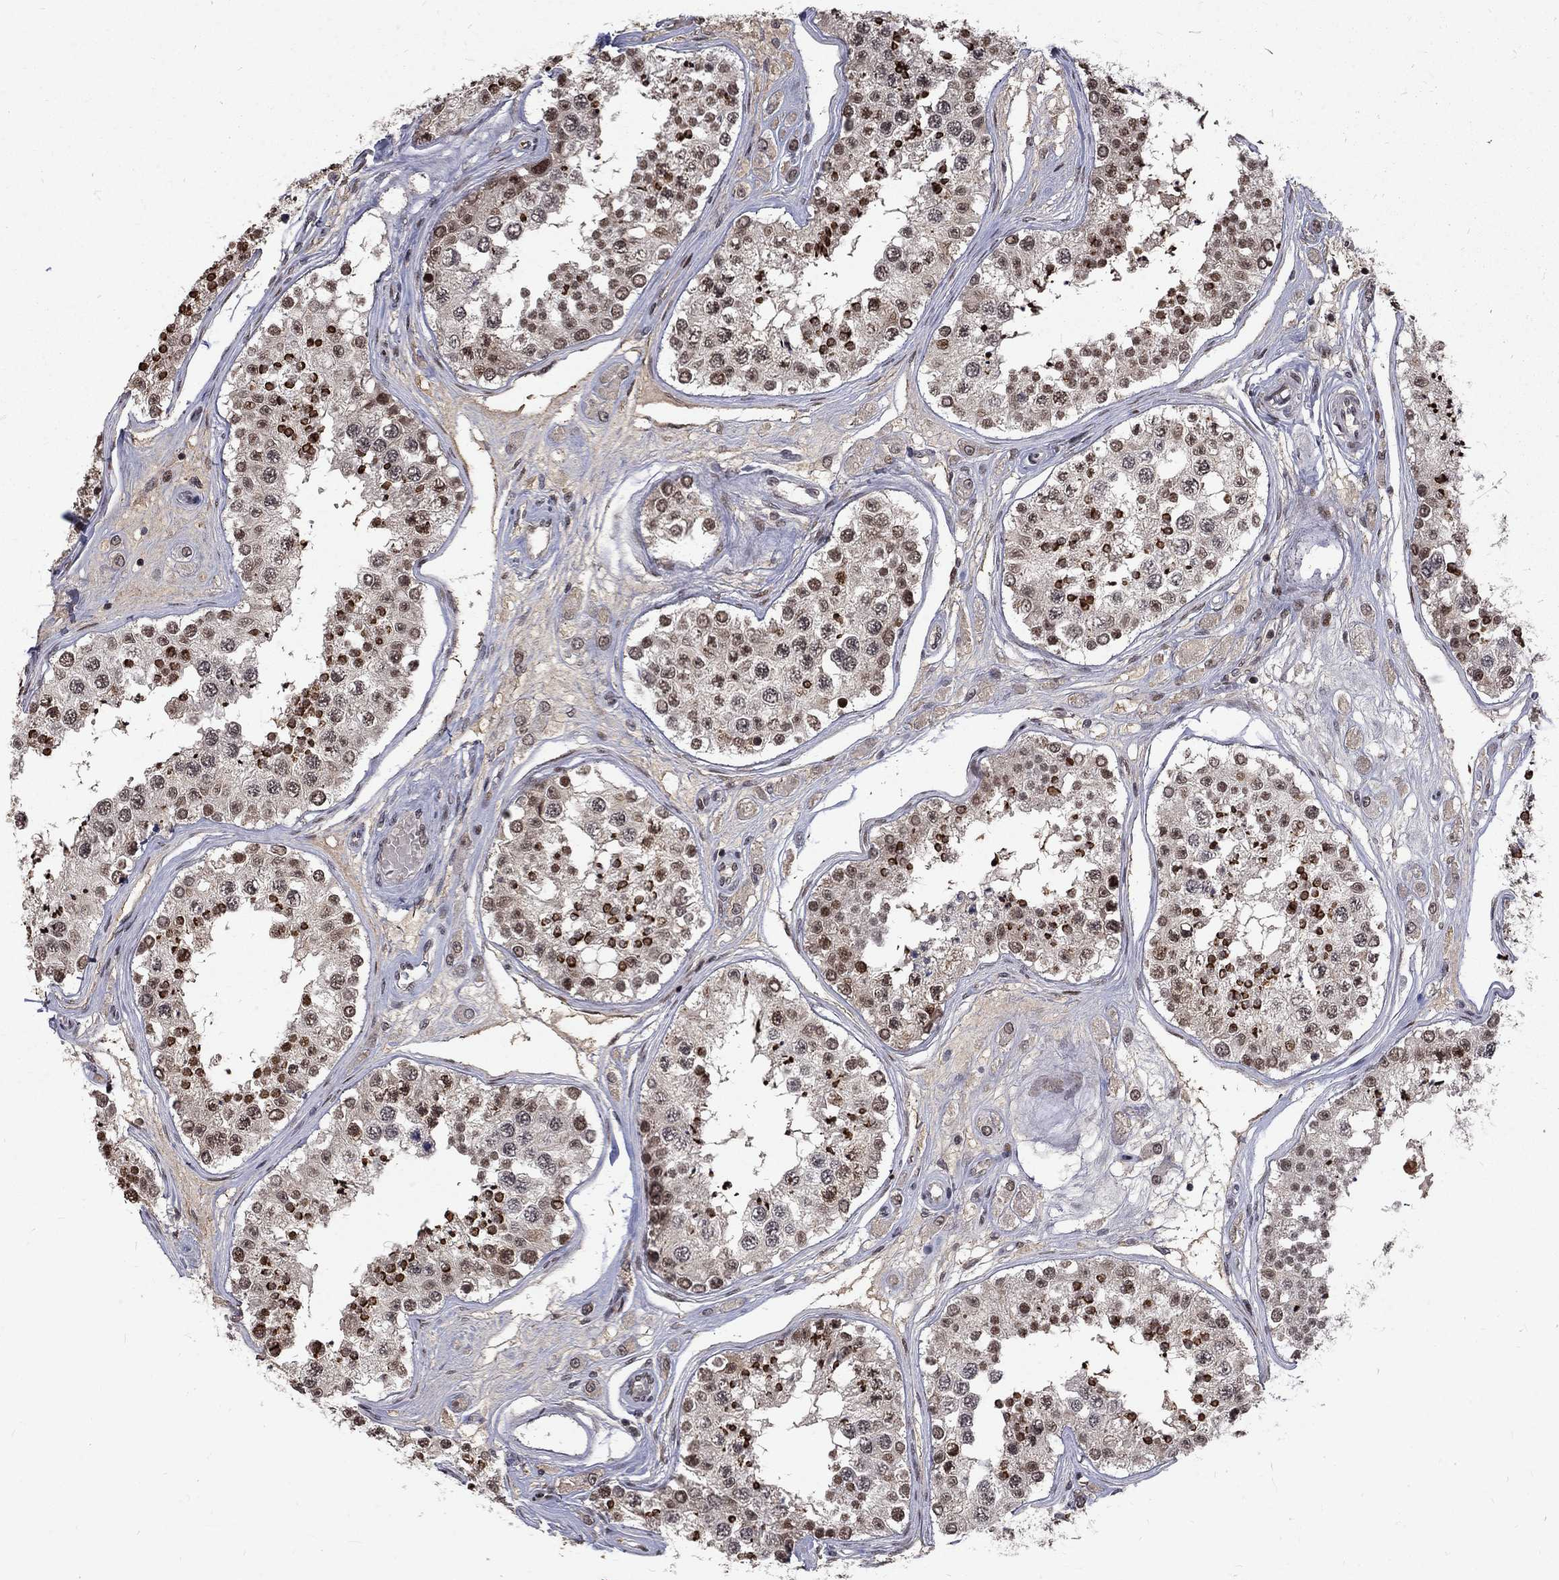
{"staining": {"intensity": "strong", "quantity": "25%-75%", "location": "nuclear"}, "tissue": "testis", "cell_type": "Cells in seminiferous ducts", "image_type": "normal", "snomed": [{"axis": "morphology", "description": "Normal tissue, NOS"}, {"axis": "topography", "description": "Testis"}], "caption": "An image of human testis stained for a protein exhibits strong nuclear brown staining in cells in seminiferous ducts. The staining was performed using DAB (3,3'-diaminobenzidine), with brown indicating positive protein expression. Nuclei are stained blue with hematoxylin.", "gene": "TCEAL1", "patient": {"sex": "male", "age": 25}}